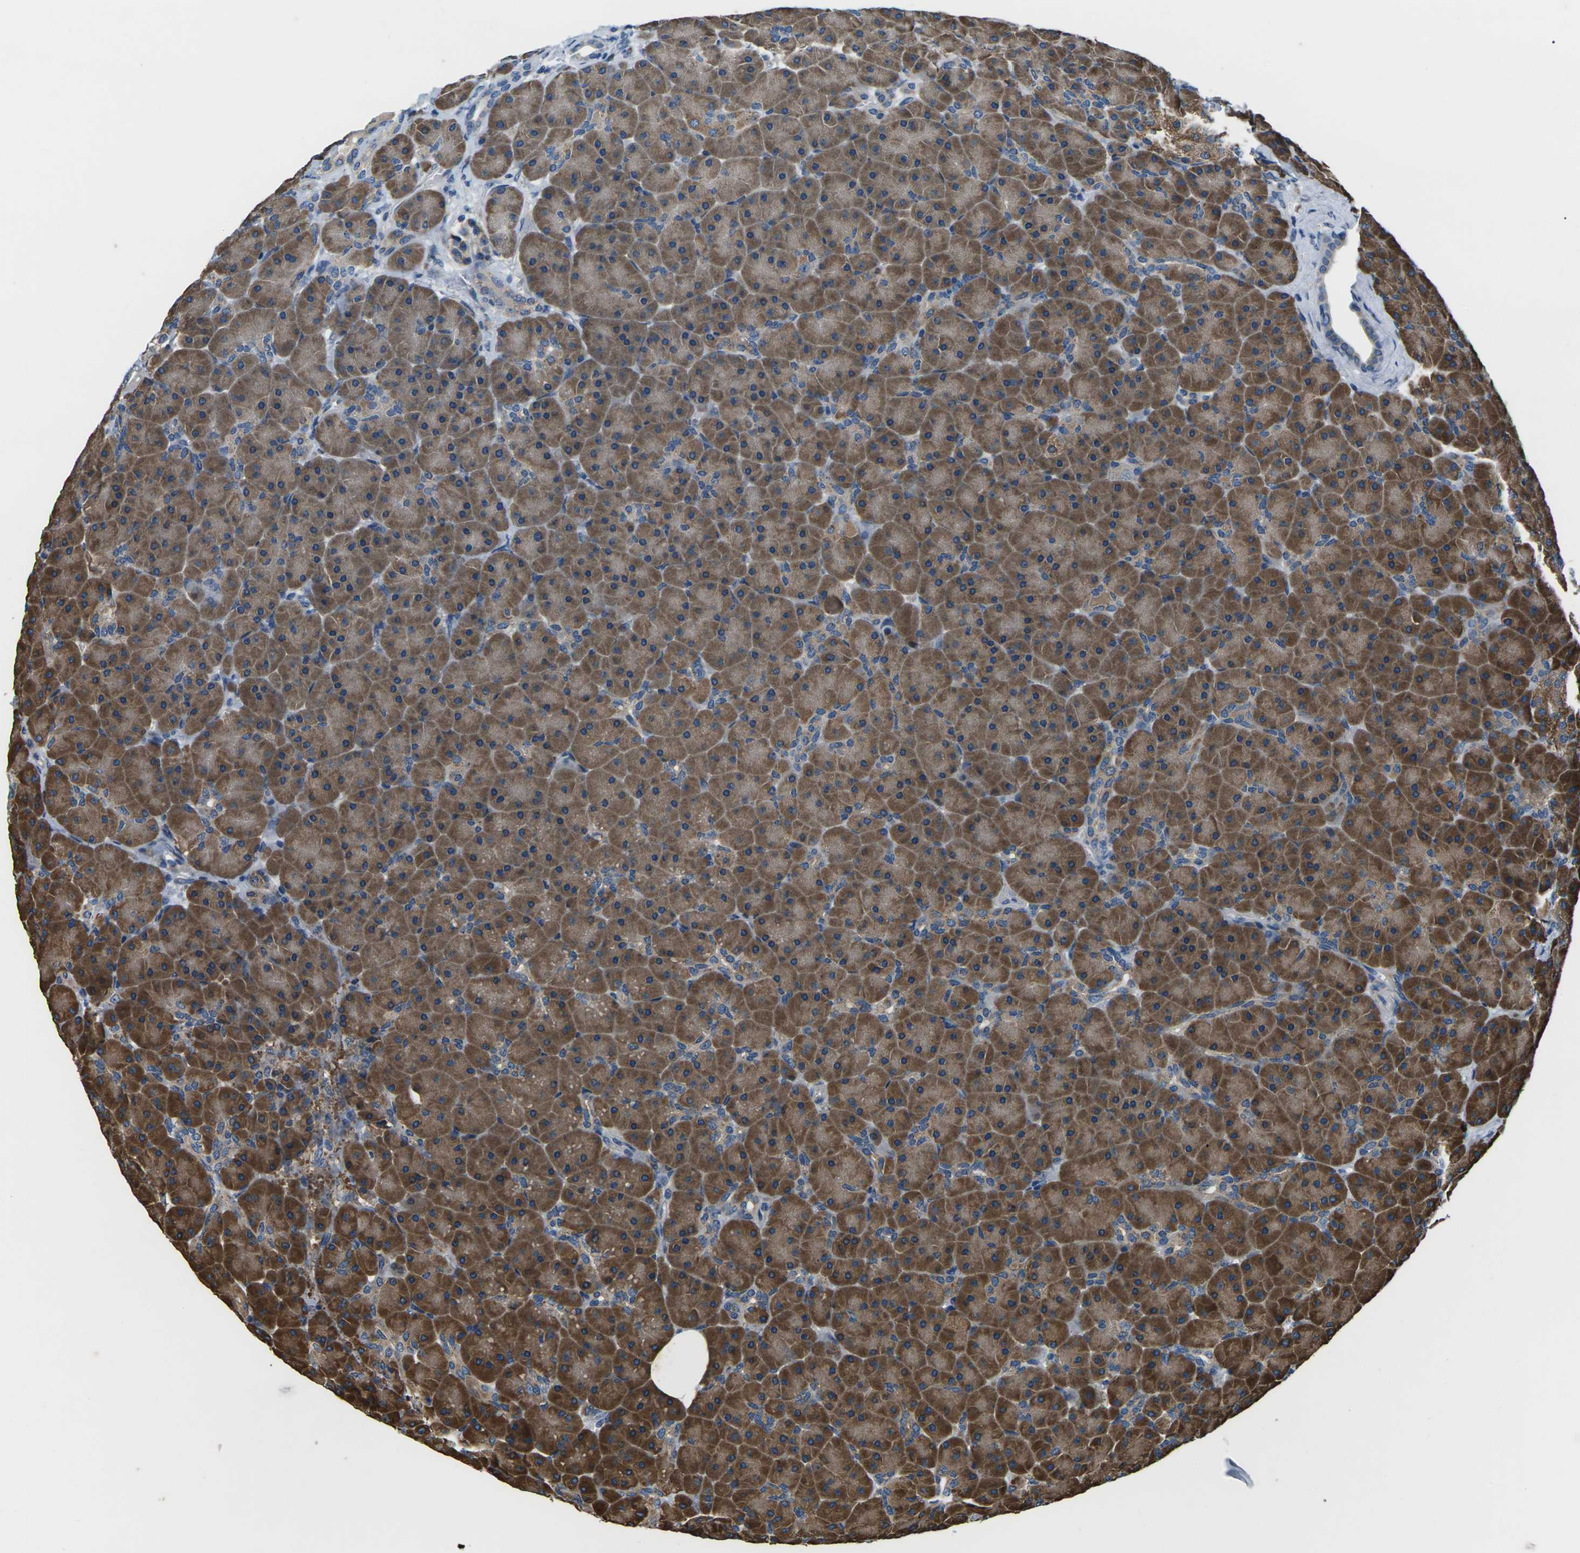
{"staining": {"intensity": "strong", "quantity": ">75%", "location": "cytoplasmic/membranous"}, "tissue": "pancreas", "cell_type": "Exocrine glandular cells", "image_type": "normal", "snomed": [{"axis": "morphology", "description": "Normal tissue, NOS"}, {"axis": "topography", "description": "Pancreas"}], "caption": "Approximately >75% of exocrine glandular cells in unremarkable pancreas reveal strong cytoplasmic/membranous protein expression as visualized by brown immunohistochemical staining.", "gene": "GABRP", "patient": {"sex": "male", "age": 66}}